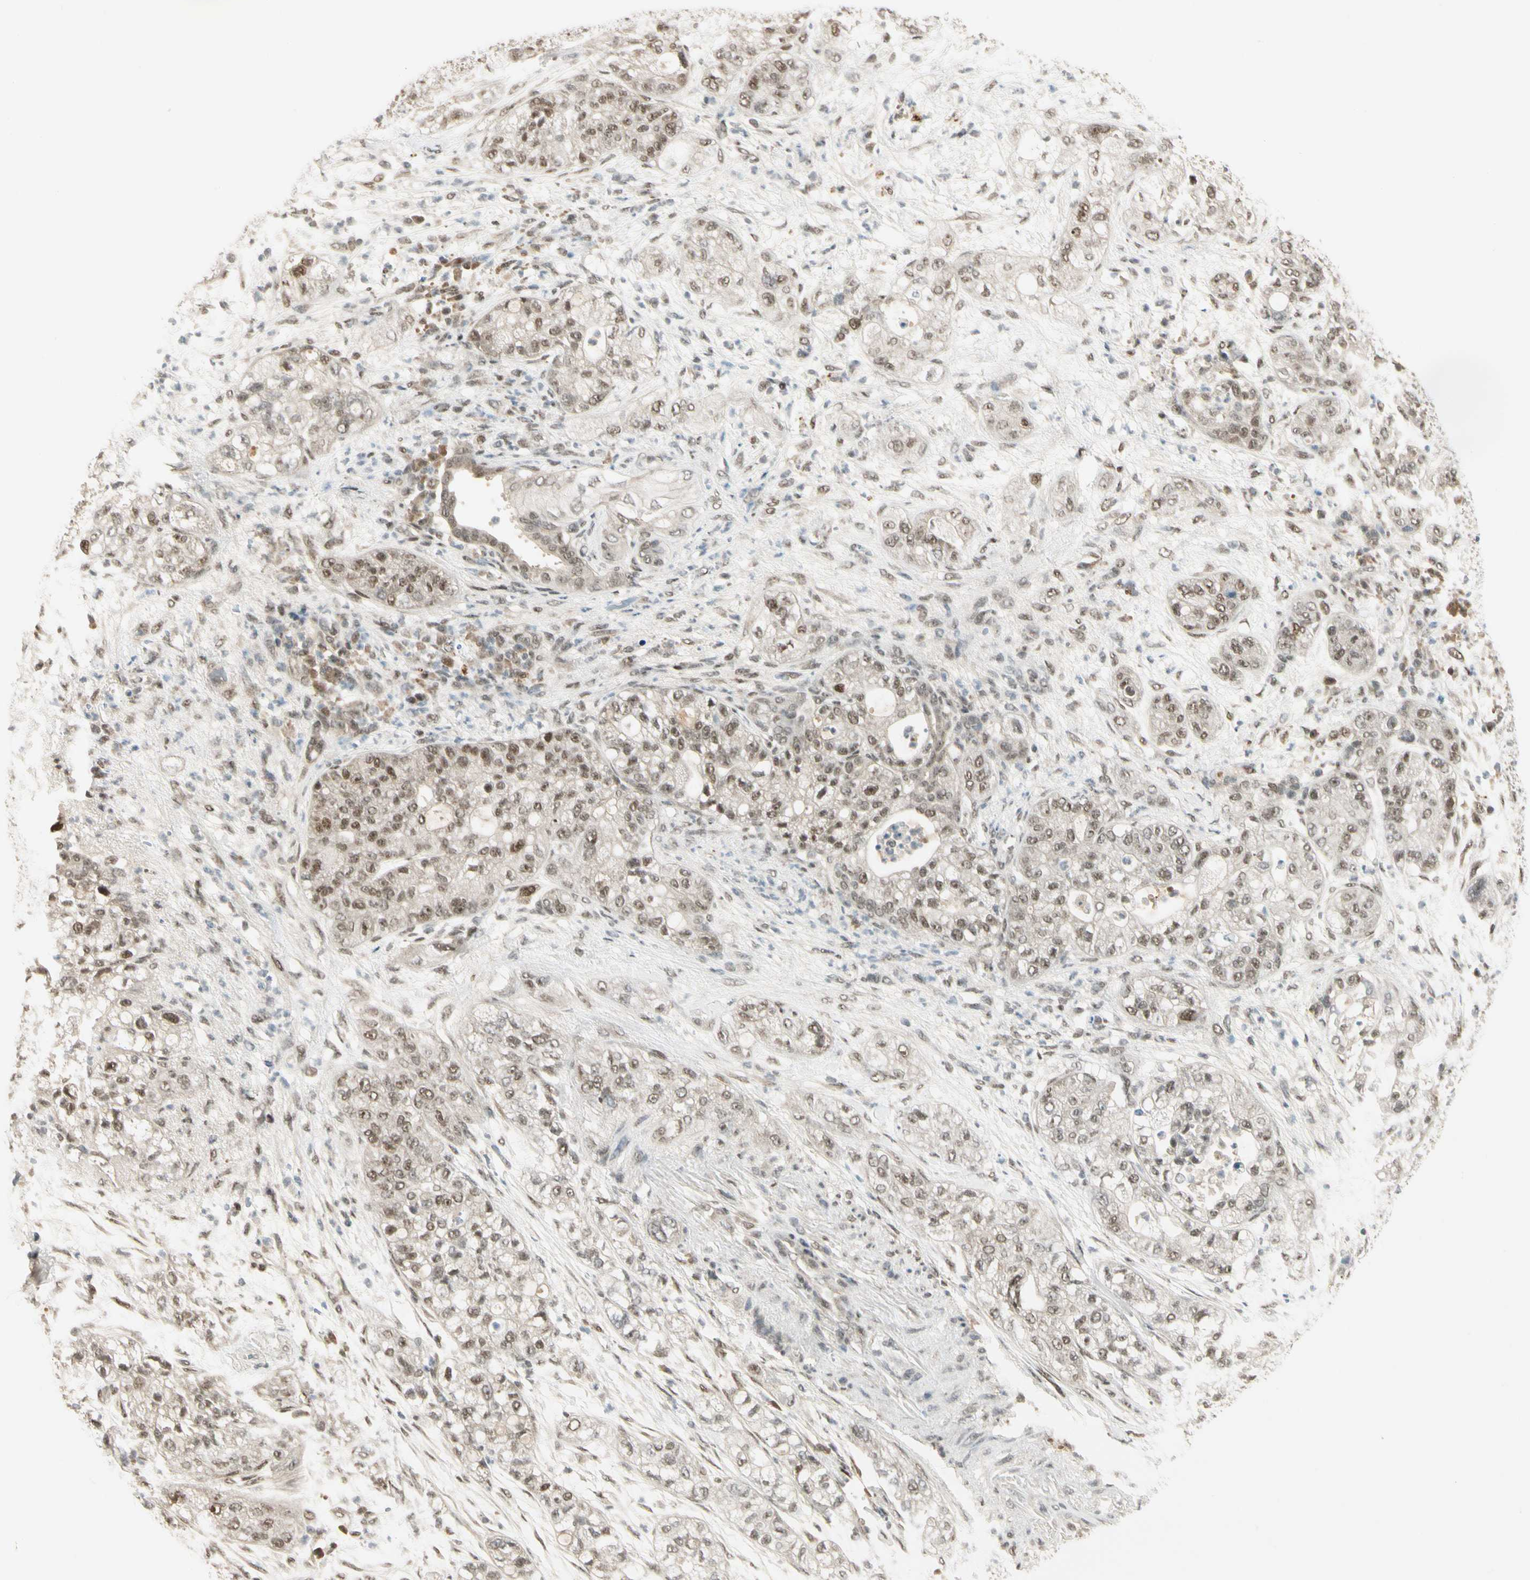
{"staining": {"intensity": "moderate", "quantity": ">75%", "location": "nuclear"}, "tissue": "pancreatic cancer", "cell_type": "Tumor cells", "image_type": "cancer", "snomed": [{"axis": "morphology", "description": "Adenocarcinoma, NOS"}, {"axis": "topography", "description": "Pancreas"}], "caption": "There is medium levels of moderate nuclear expression in tumor cells of pancreatic cancer (adenocarcinoma), as demonstrated by immunohistochemical staining (brown color).", "gene": "GTF3A", "patient": {"sex": "female", "age": 78}}